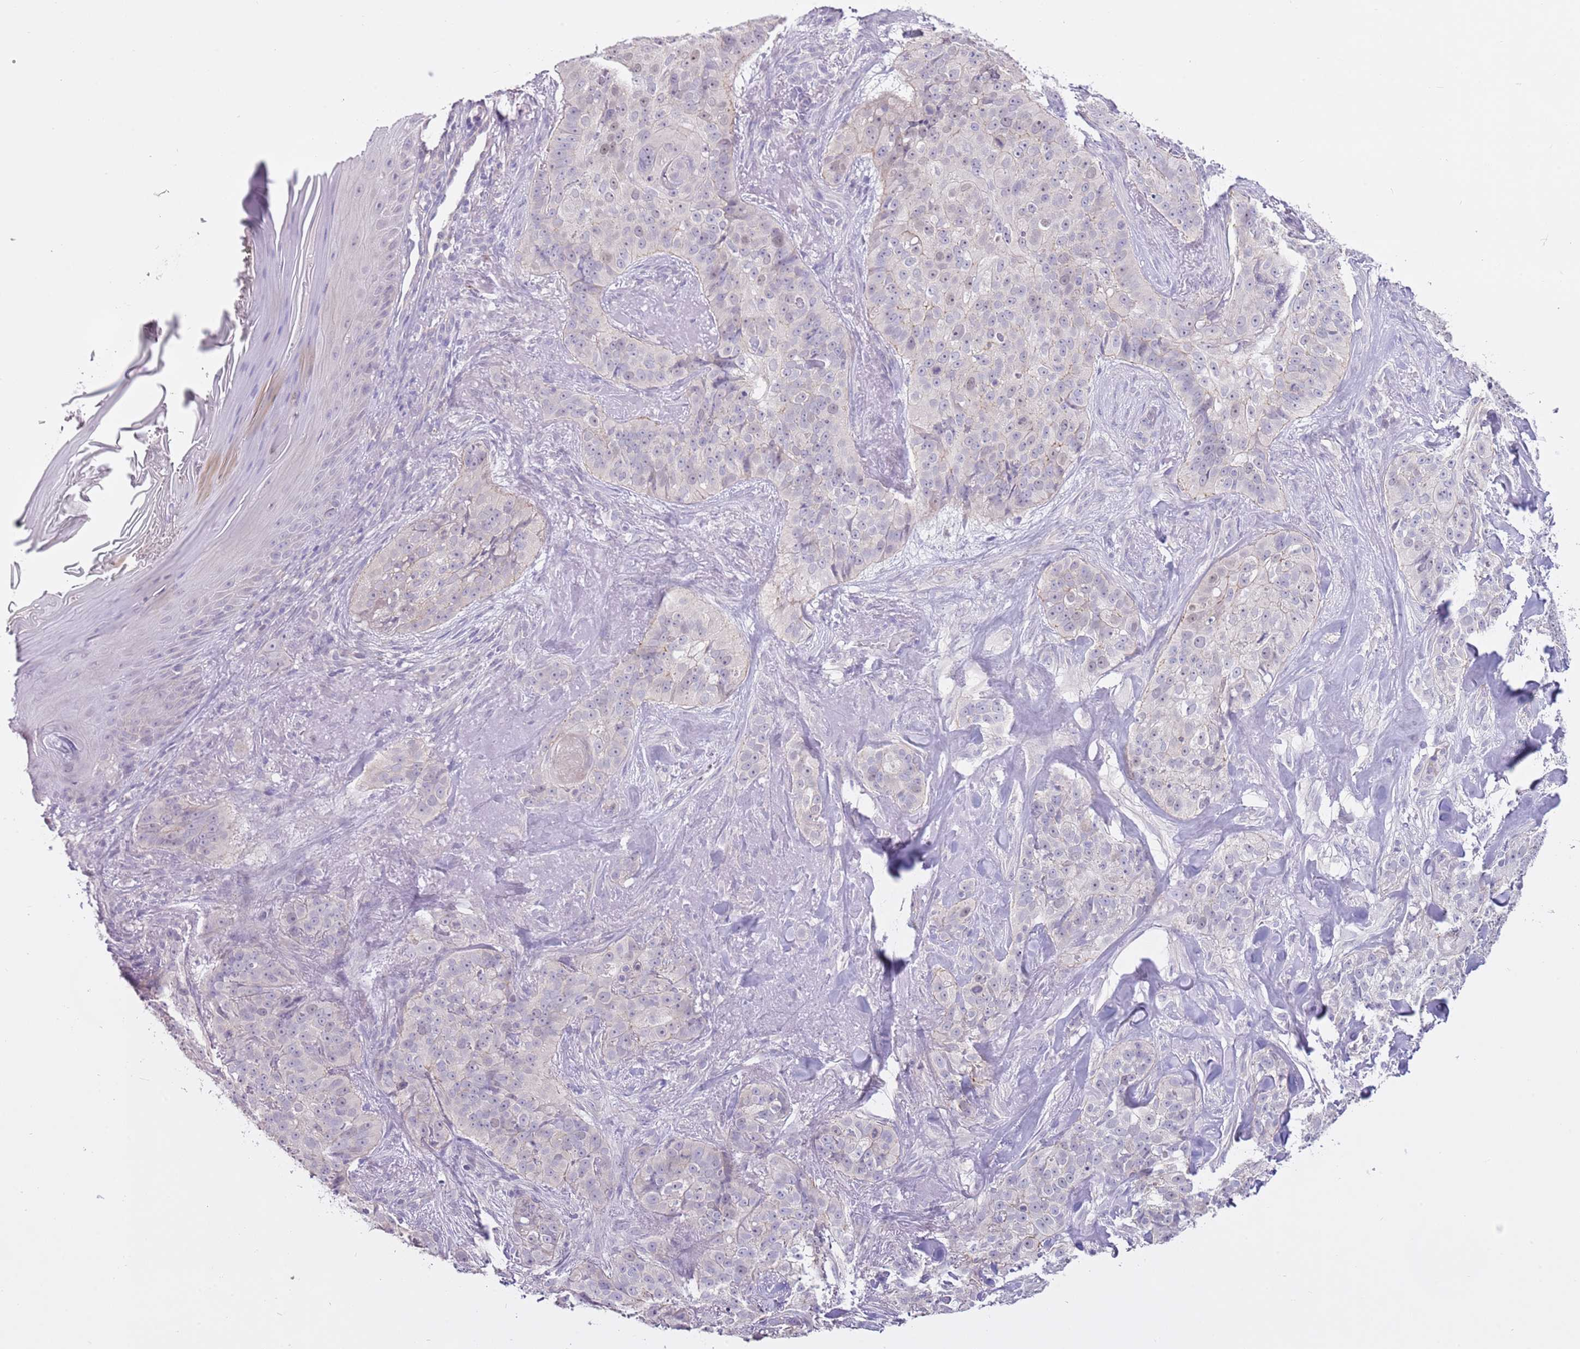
{"staining": {"intensity": "negative", "quantity": "none", "location": "none"}, "tissue": "skin cancer", "cell_type": "Tumor cells", "image_type": "cancer", "snomed": [{"axis": "morphology", "description": "Basal cell carcinoma"}, {"axis": "topography", "description": "Skin"}], "caption": "Tumor cells show no significant staining in skin cancer (basal cell carcinoma).", "gene": "FBRSL1", "patient": {"sex": "female", "age": 92}}